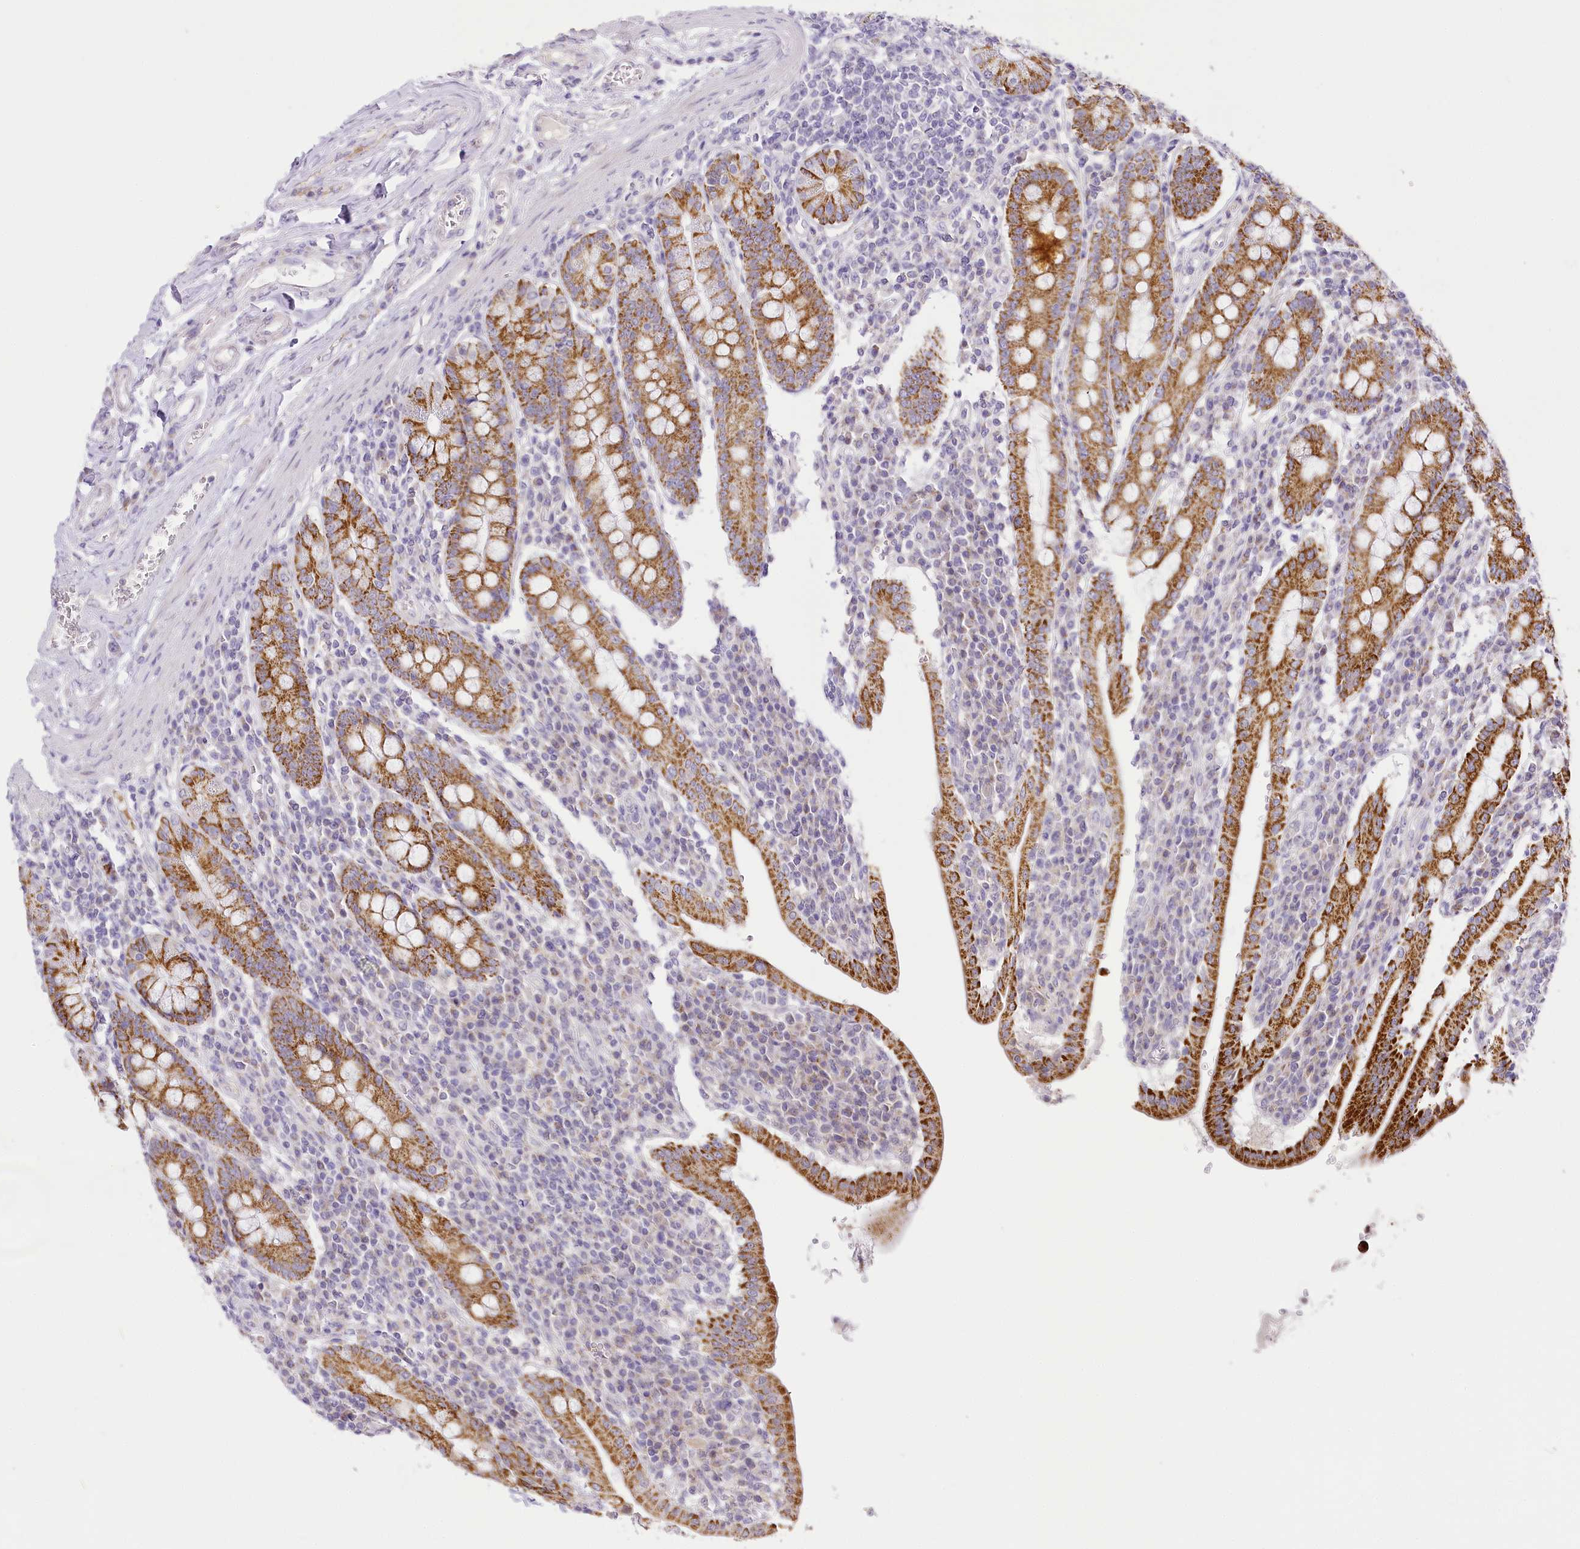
{"staining": {"intensity": "strong", "quantity": ">75%", "location": "cytoplasmic/membranous"}, "tissue": "duodenum", "cell_type": "Glandular cells", "image_type": "normal", "snomed": [{"axis": "morphology", "description": "Normal tissue, NOS"}, {"axis": "morphology", "description": "Adenocarcinoma, NOS"}, {"axis": "topography", "description": "Pancreas"}, {"axis": "topography", "description": "Duodenum"}], "caption": "An image of human duodenum stained for a protein demonstrates strong cytoplasmic/membranous brown staining in glandular cells. Using DAB (brown) and hematoxylin (blue) stains, captured at high magnification using brightfield microscopy.", "gene": "CCDC30", "patient": {"sex": "male", "age": 50}}